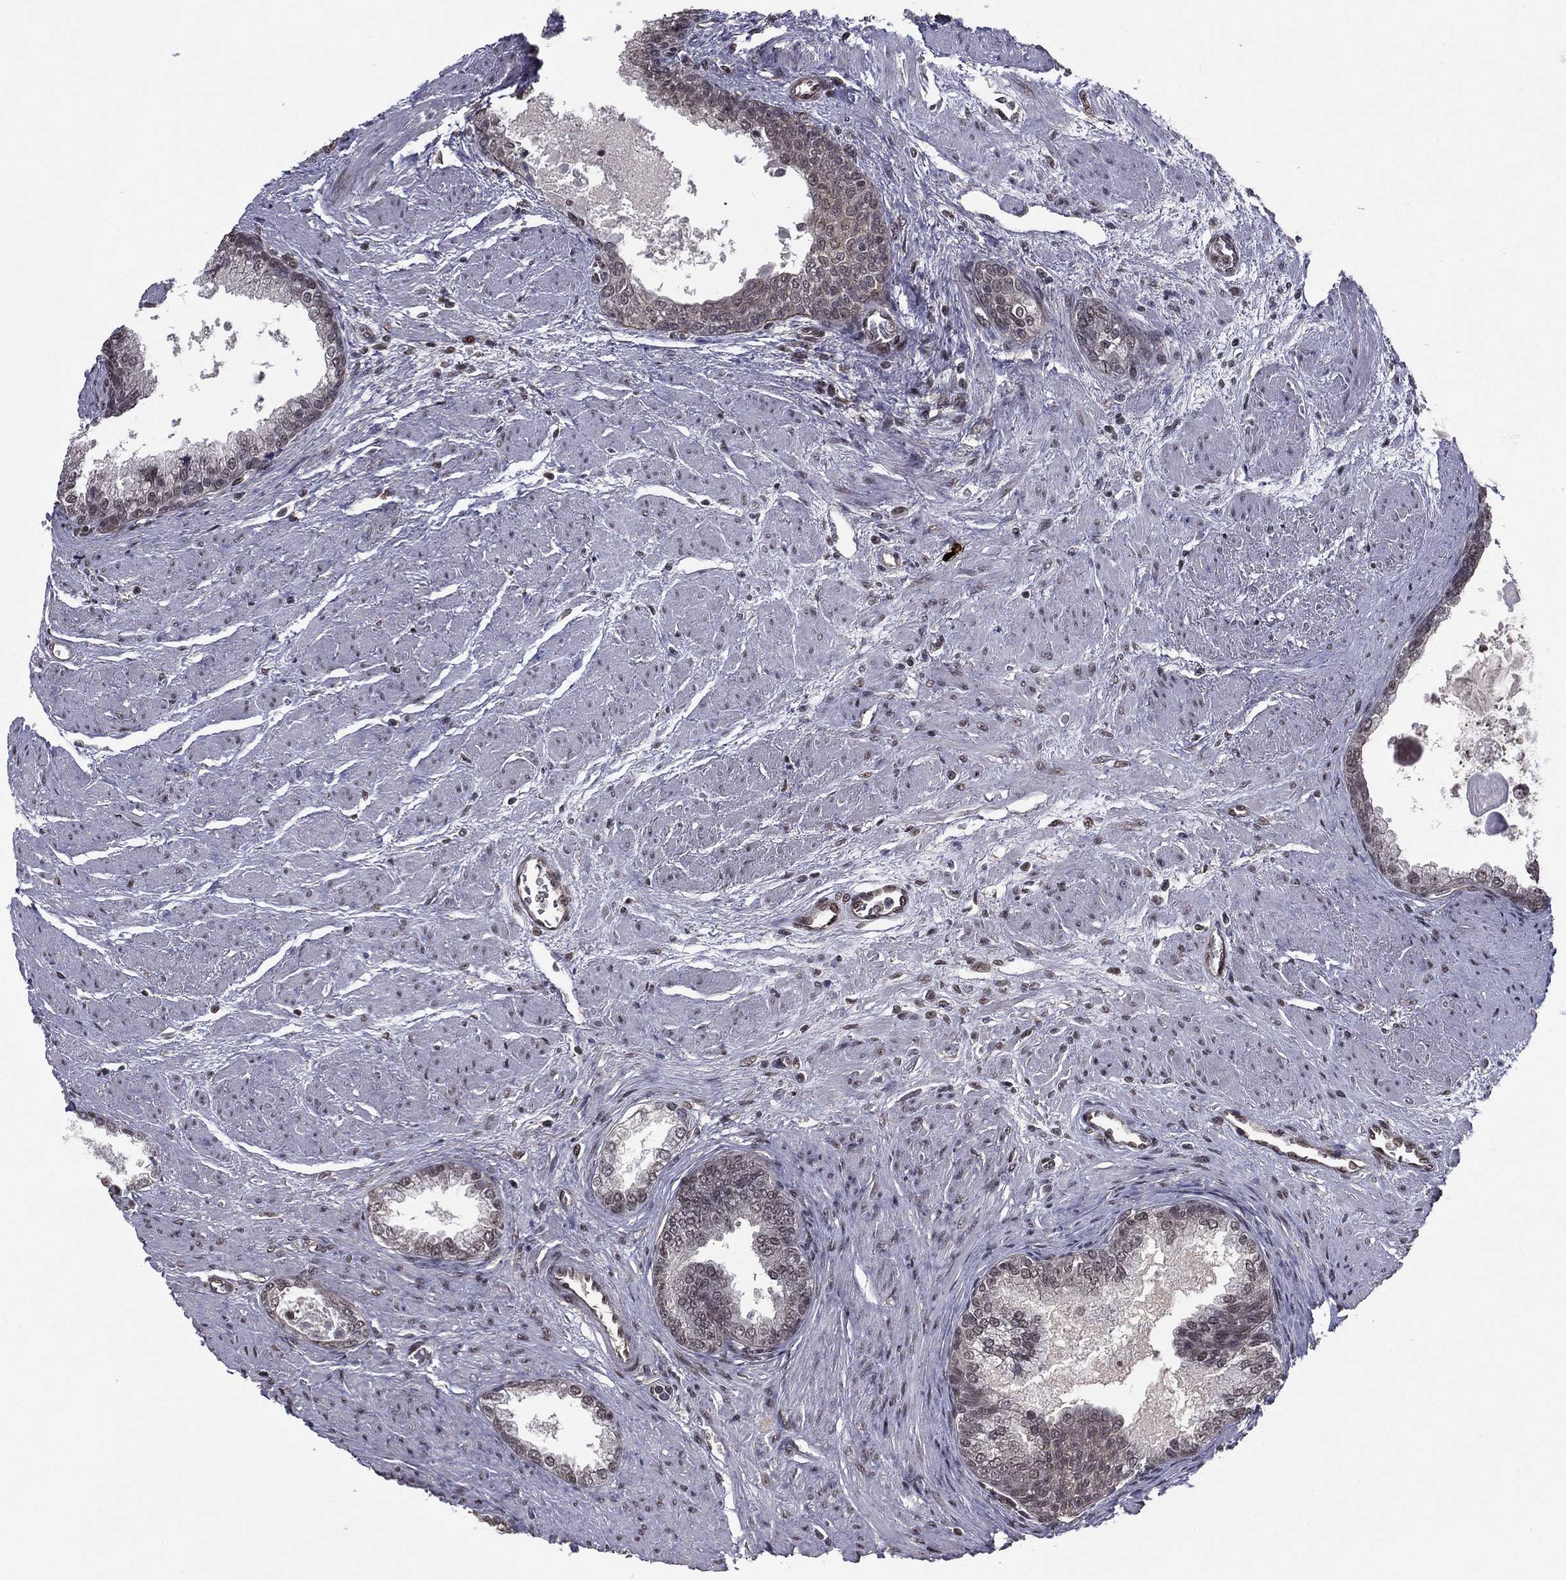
{"staining": {"intensity": "negative", "quantity": "none", "location": "none"}, "tissue": "prostate cancer", "cell_type": "Tumor cells", "image_type": "cancer", "snomed": [{"axis": "morphology", "description": "Adenocarcinoma, NOS"}, {"axis": "topography", "description": "Prostate and seminal vesicle, NOS"}, {"axis": "topography", "description": "Prostate"}], "caption": "This photomicrograph is of prostate cancer stained with immunohistochemistry (IHC) to label a protein in brown with the nuclei are counter-stained blue. There is no positivity in tumor cells. (DAB (3,3'-diaminobenzidine) immunohistochemistry (IHC) visualized using brightfield microscopy, high magnification).", "gene": "RARB", "patient": {"sex": "male", "age": 62}}